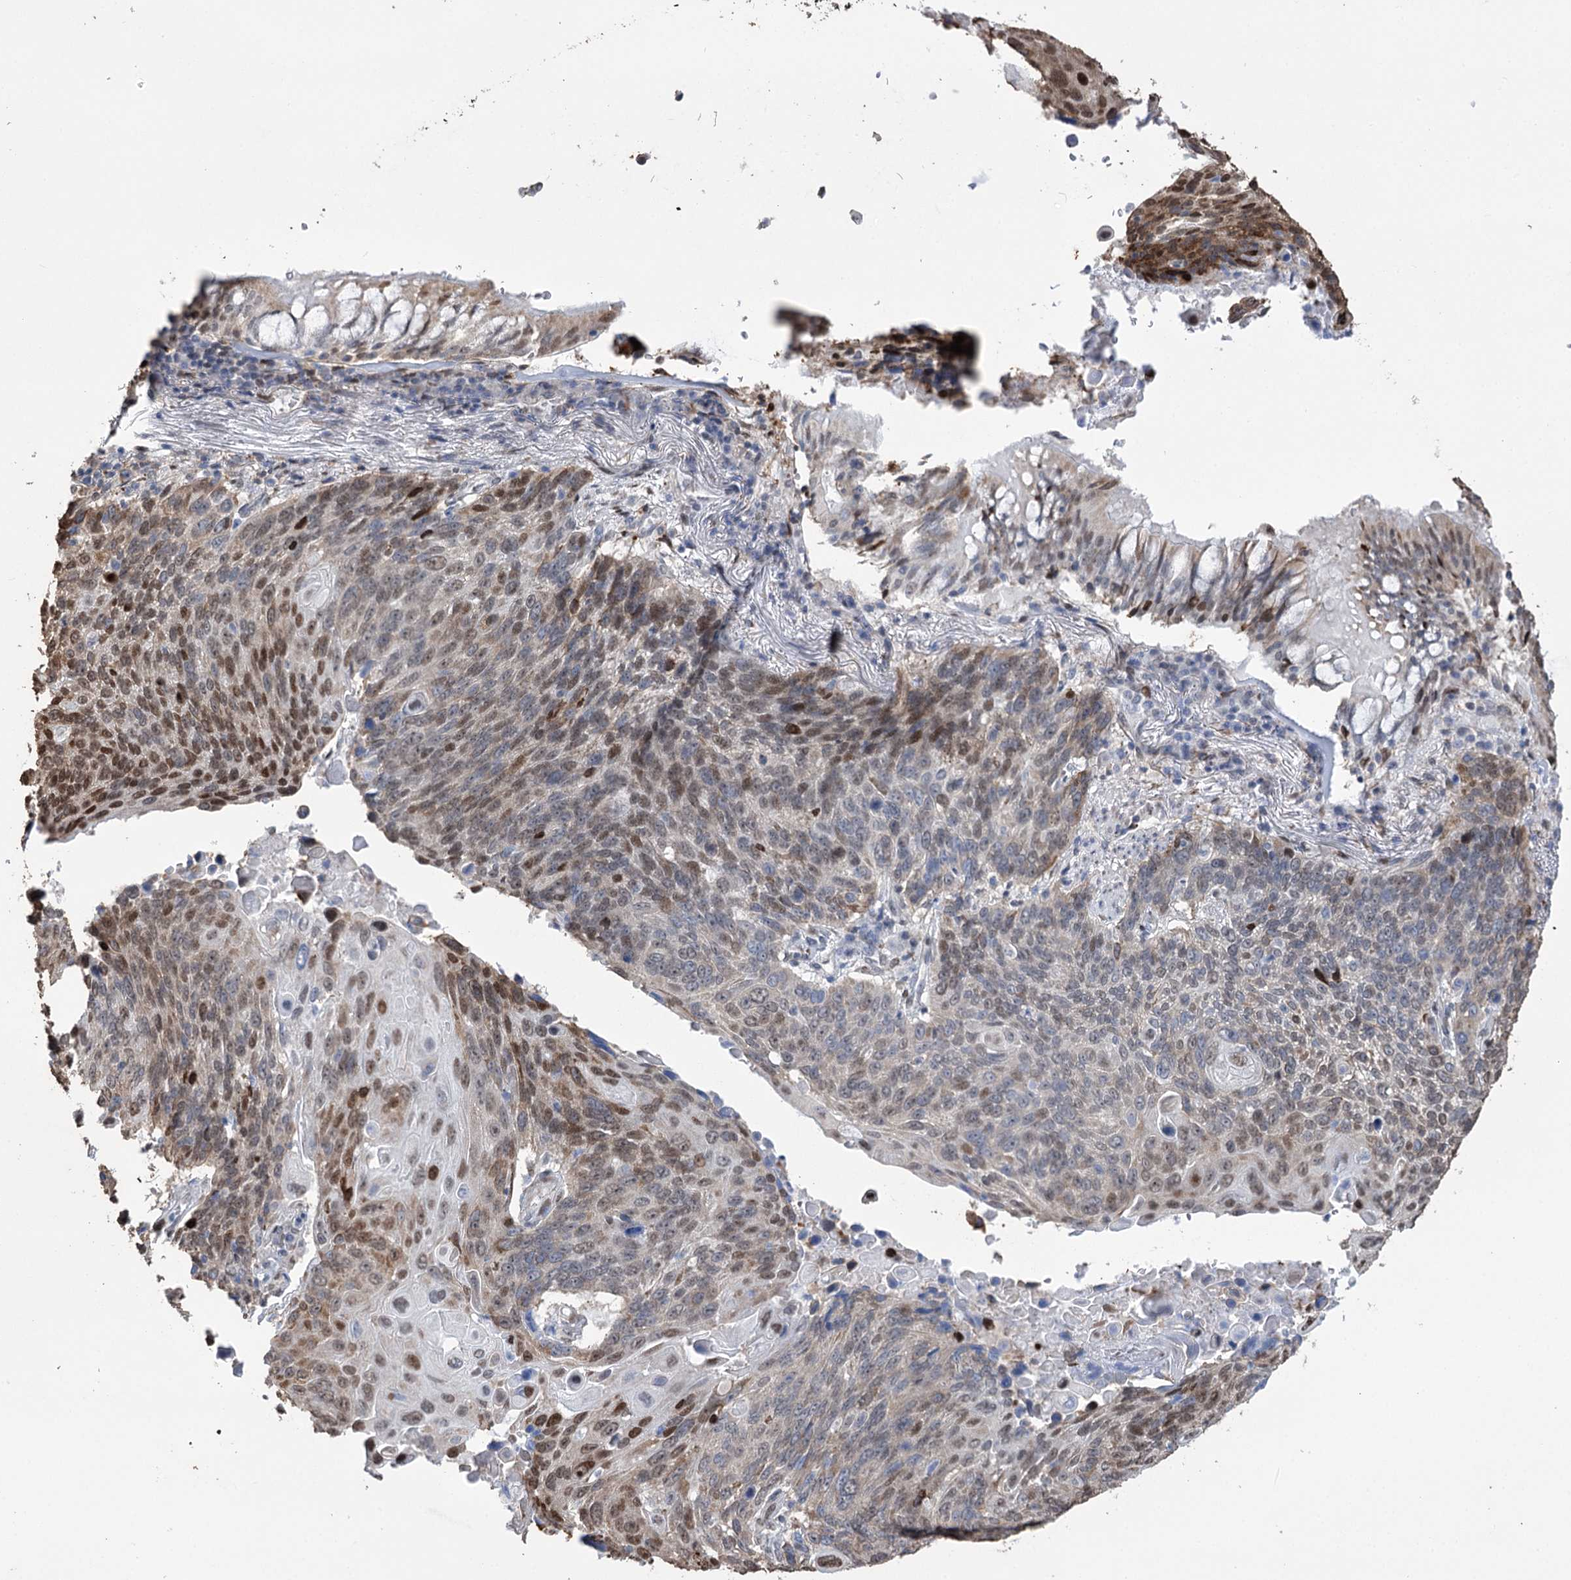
{"staining": {"intensity": "moderate", "quantity": "25%-75%", "location": "nuclear"}, "tissue": "lung cancer", "cell_type": "Tumor cells", "image_type": "cancer", "snomed": [{"axis": "morphology", "description": "Squamous cell carcinoma, NOS"}, {"axis": "topography", "description": "Lung"}], "caption": "DAB immunohistochemical staining of human squamous cell carcinoma (lung) displays moderate nuclear protein positivity in approximately 25%-75% of tumor cells.", "gene": "NFU1", "patient": {"sex": "male", "age": 66}}